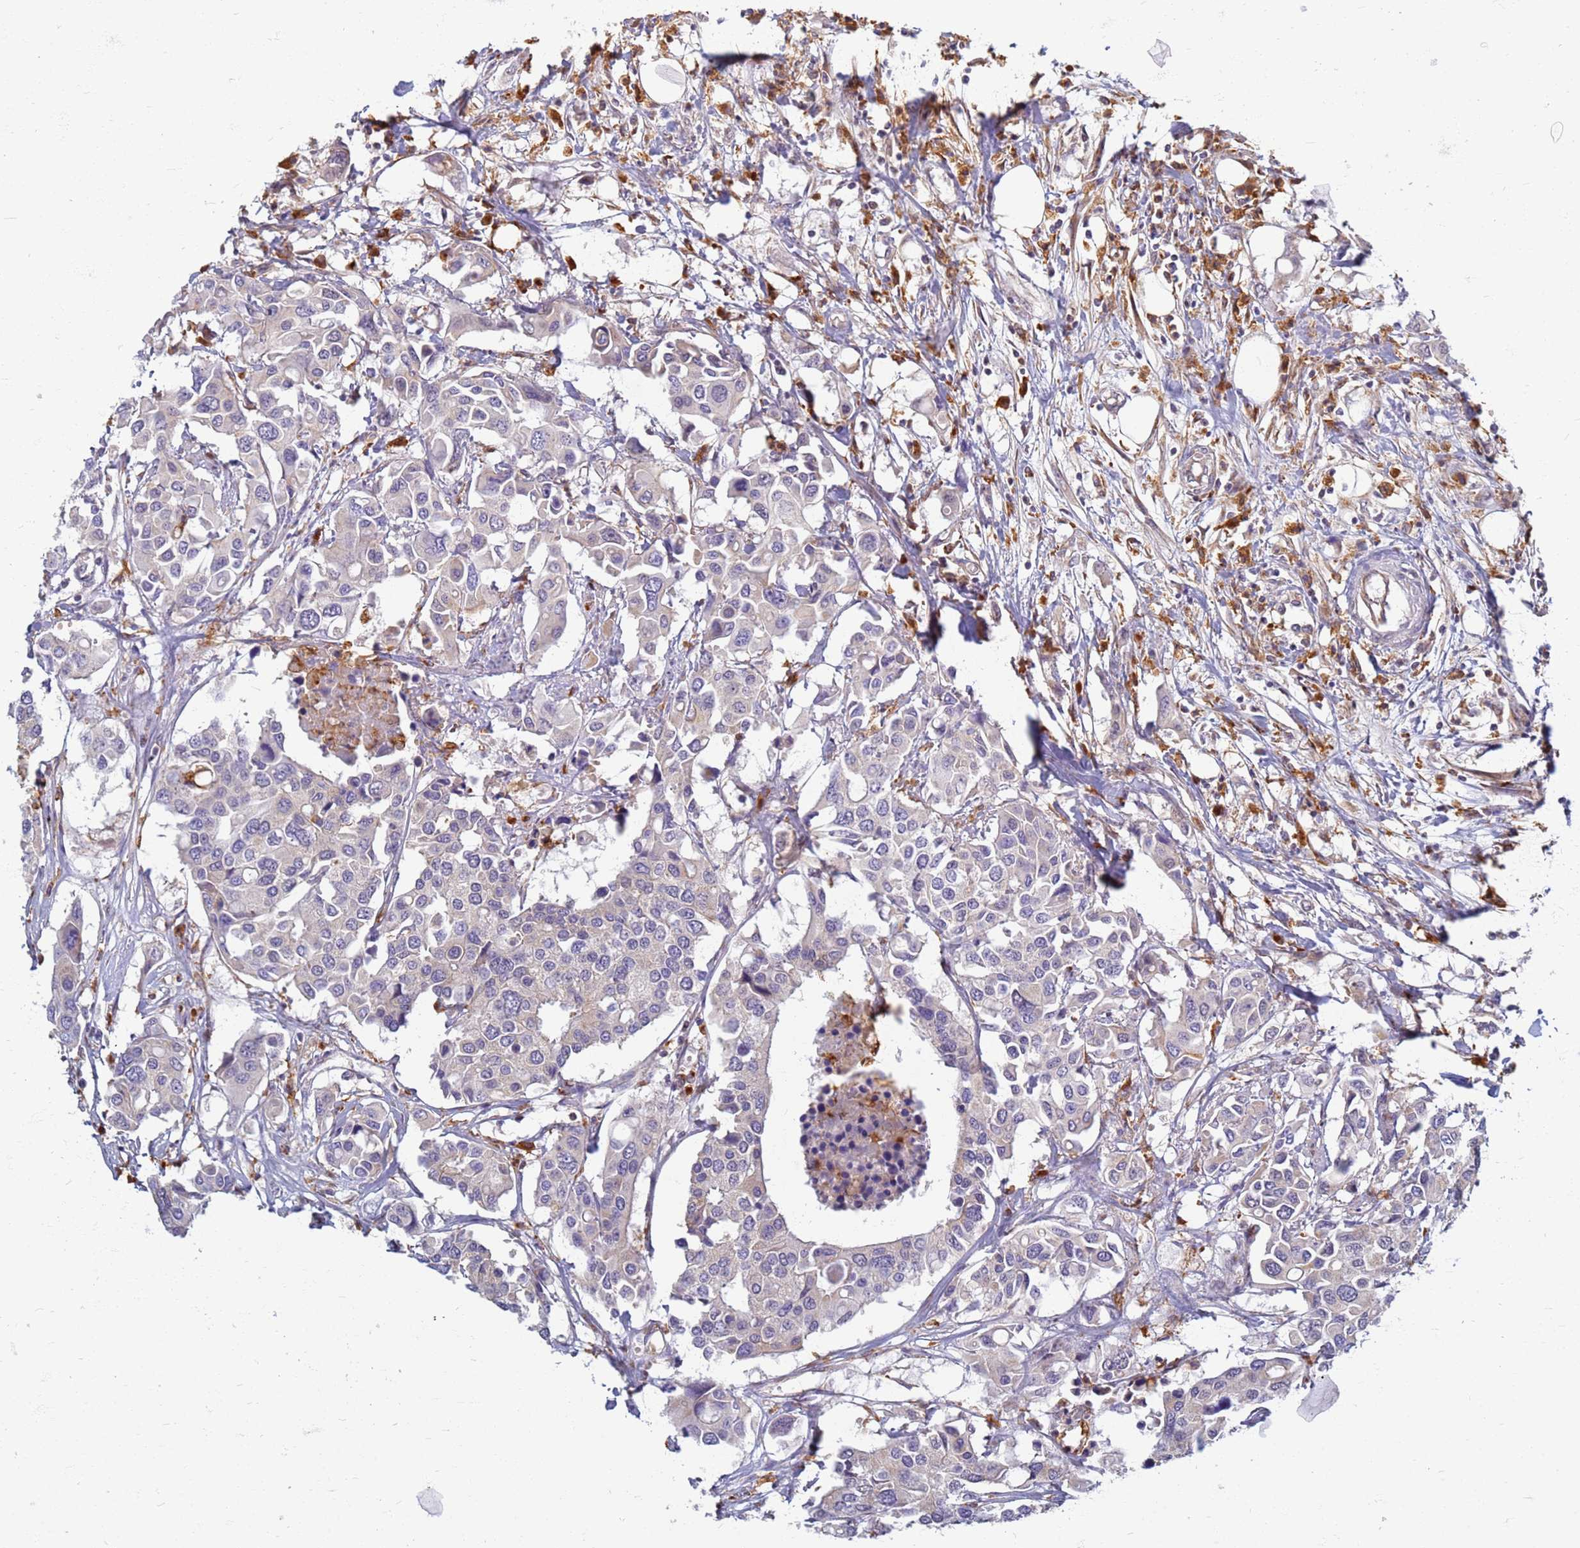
{"staining": {"intensity": "negative", "quantity": "none", "location": "none"}, "tissue": "colorectal cancer", "cell_type": "Tumor cells", "image_type": "cancer", "snomed": [{"axis": "morphology", "description": "Adenocarcinoma, NOS"}, {"axis": "topography", "description": "Colon"}], "caption": "Colorectal cancer (adenocarcinoma) was stained to show a protein in brown. There is no significant staining in tumor cells.", "gene": "ATP6V1E1", "patient": {"sex": "male", "age": 77}}